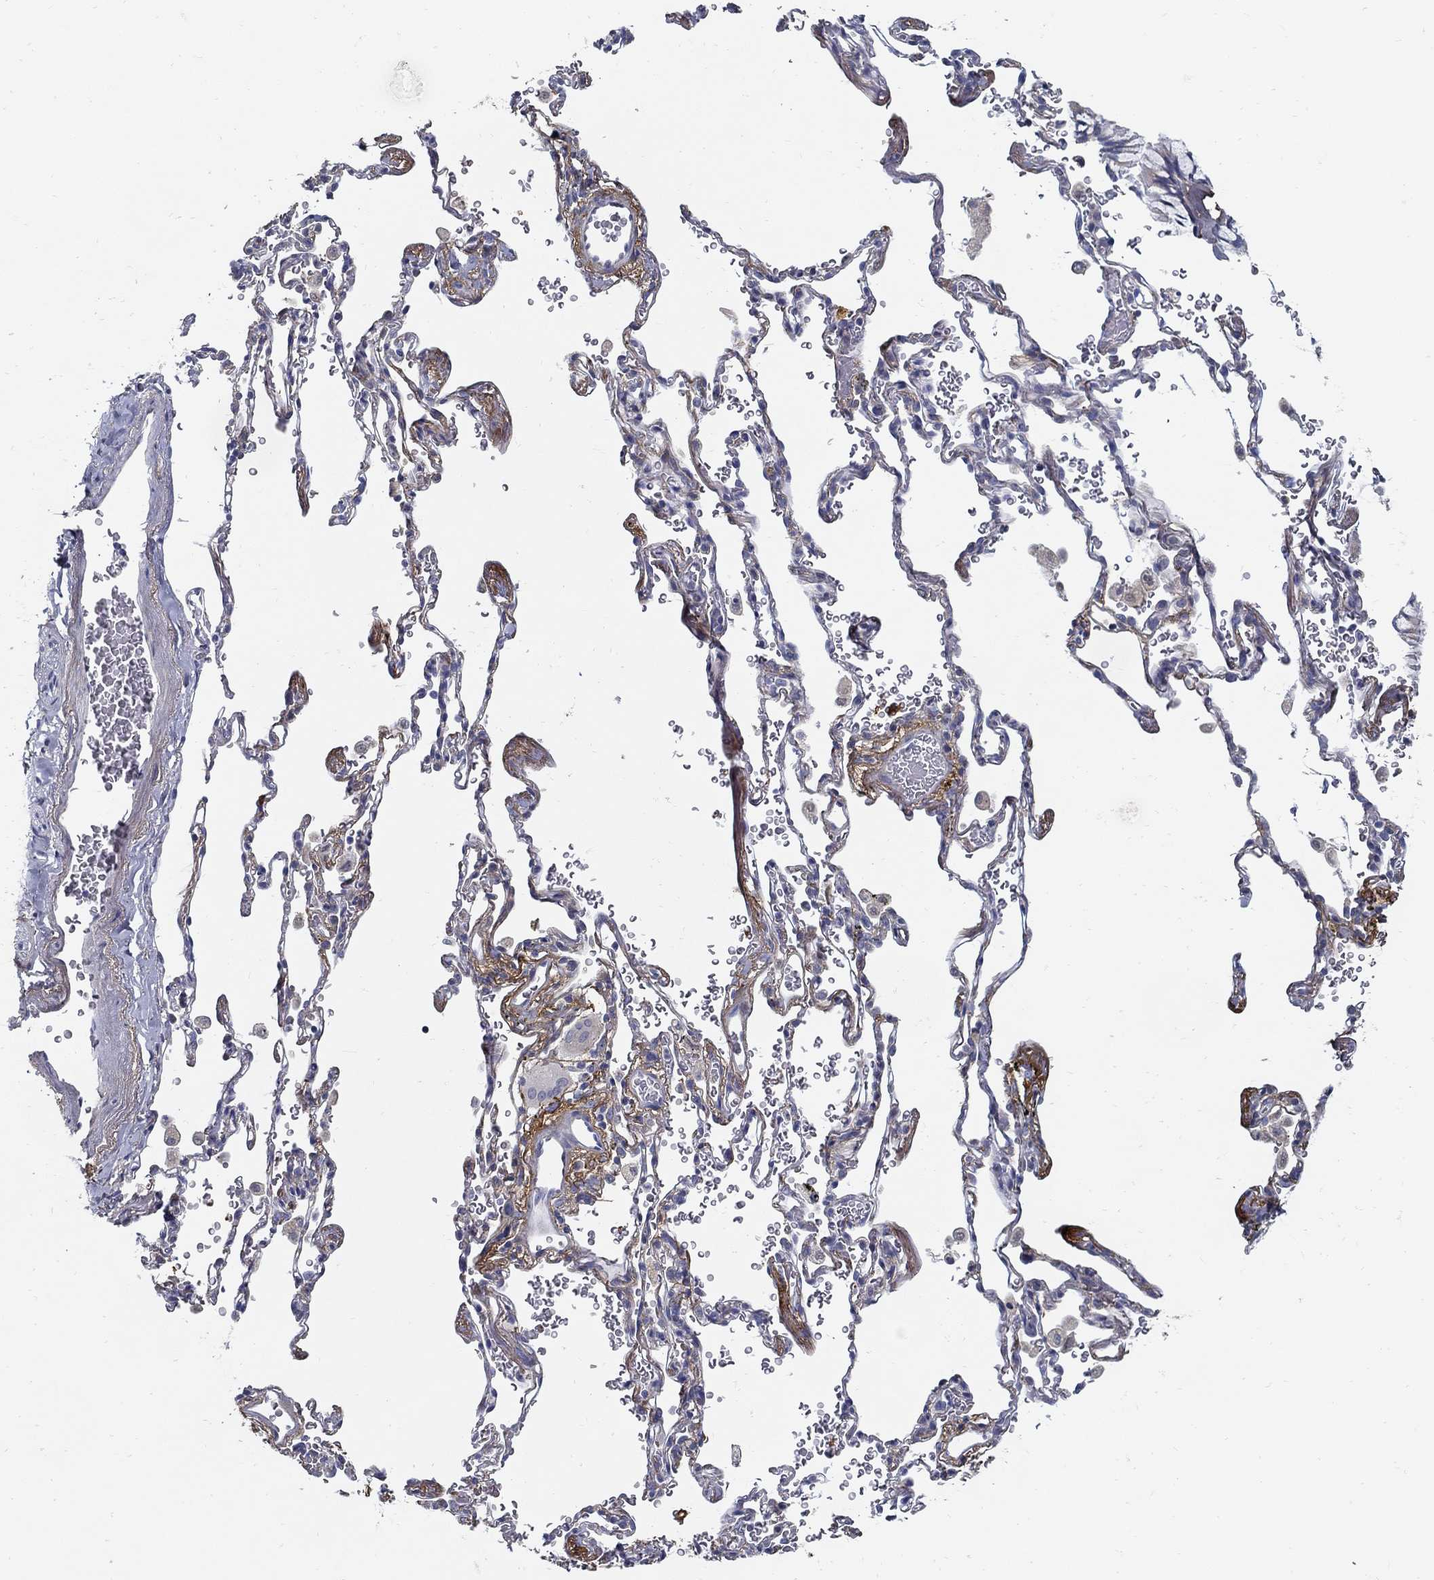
{"staining": {"intensity": "negative", "quantity": "none", "location": "none"}, "tissue": "adipose tissue", "cell_type": "Adipocytes", "image_type": "normal", "snomed": [{"axis": "morphology", "description": "Normal tissue, NOS"}, {"axis": "morphology", "description": "Adenocarcinoma, NOS"}, {"axis": "topography", "description": "Cartilage tissue"}, {"axis": "topography", "description": "Lung"}], "caption": "IHC photomicrograph of normal adipose tissue: human adipose tissue stained with DAB demonstrates no significant protein staining in adipocytes.", "gene": "TGFBI", "patient": {"sex": "male", "age": 59}}